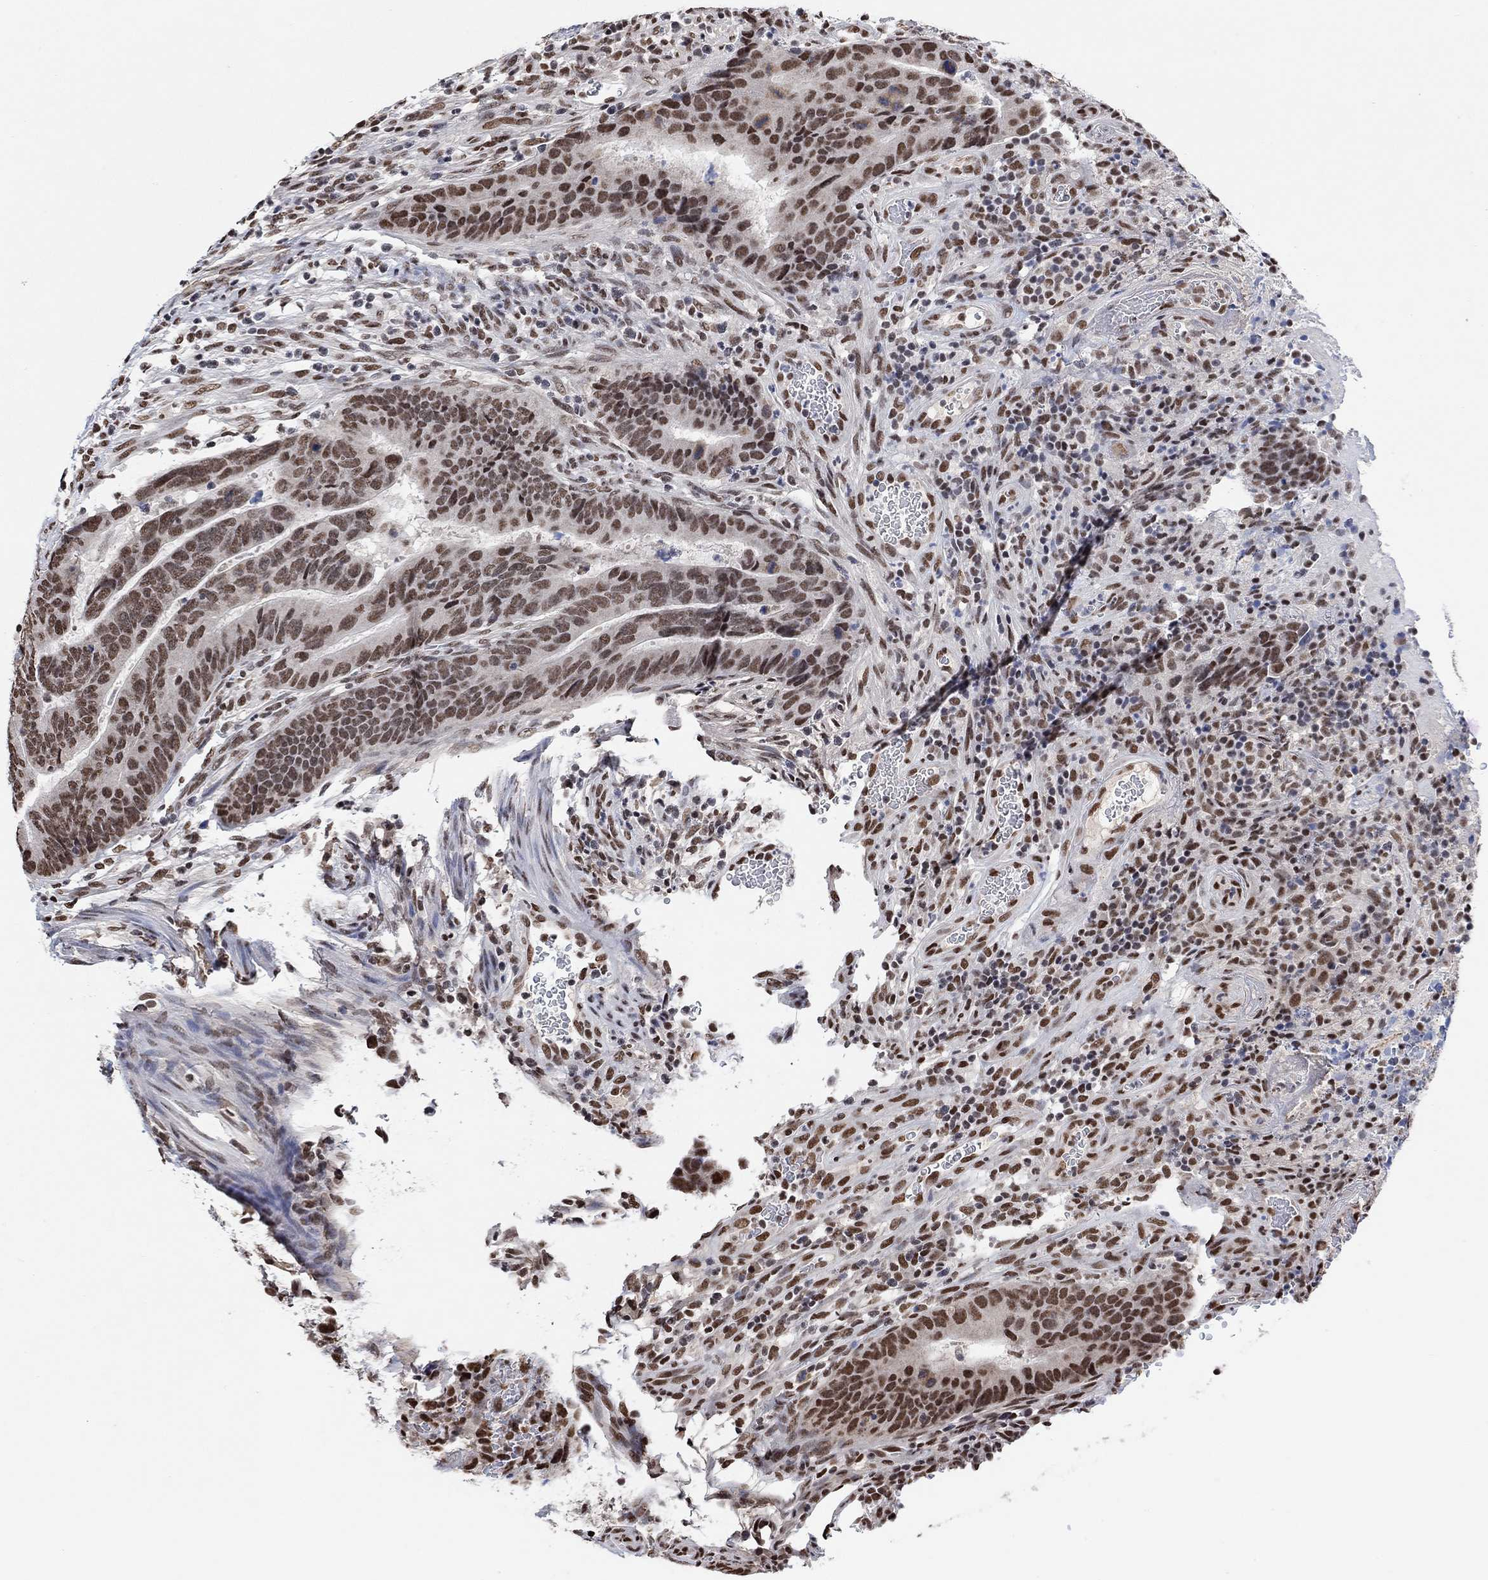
{"staining": {"intensity": "moderate", "quantity": ">75%", "location": "nuclear"}, "tissue": "colorectal cancer", "cell_type": "Tumor cells", "image_type": "cancer", "snomed": [{"axis": "morphology", "description": "Adenocarcinoma, NOS"}, {"axis": "topography", "description": "Colon"}], "caption": "Immunohistochemistry (IHC) histopathology image of neoplastic tissue: colorectal cancer stained using immunohistochemistry (IHC) demonstrates medium levels of moderate protein expression localized specifically in the nuclear of tumor cells, appearing as a nuclear brown color.", "gene": "USP39", "patient": {"sex": "female", "age": 56}}